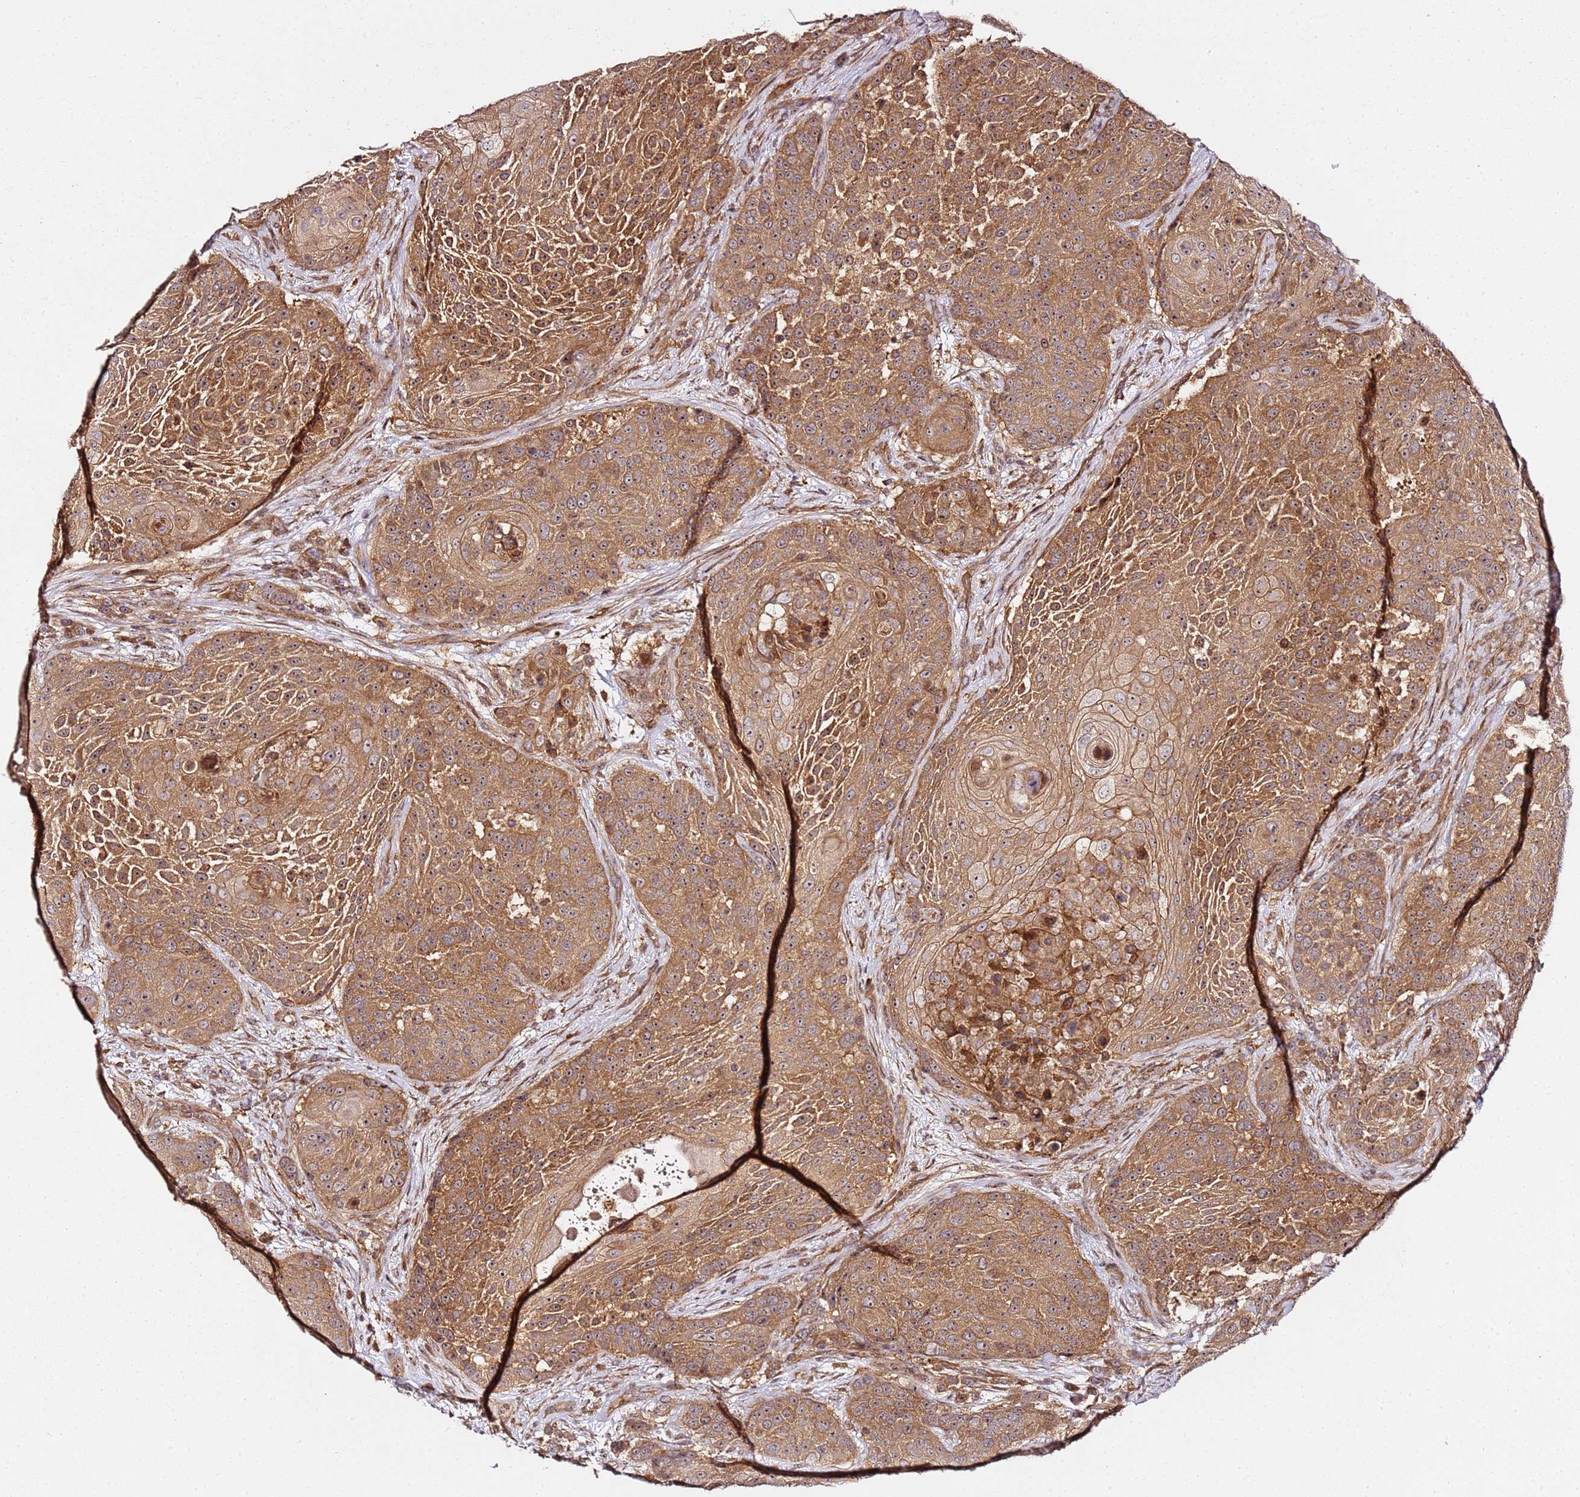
{"staining": {"intensity": "moderate", "quantity": ">75%", "location": "cytoplasmic/membranous,nuclear"}, "tissue": "urothelial cancer", "cell_type": "Tumor cells", "image_type": "cancer", "snomed": [{"axis": "morphology", "description": "Urothelial carcinoma, High grade"}, {"axis": "topography", "description": "Urinary bladder"}], "caption": "Tumor cells show medium levels of moderate cytoplasmic/membranous and nuclear staining in about >75% of cells in human urothelial cancer. The protein of interest is shown in brown color, while the nuclei are stained blue.", "gene": "PRMT7", "patient": {"sex": "female", "age": 63}}